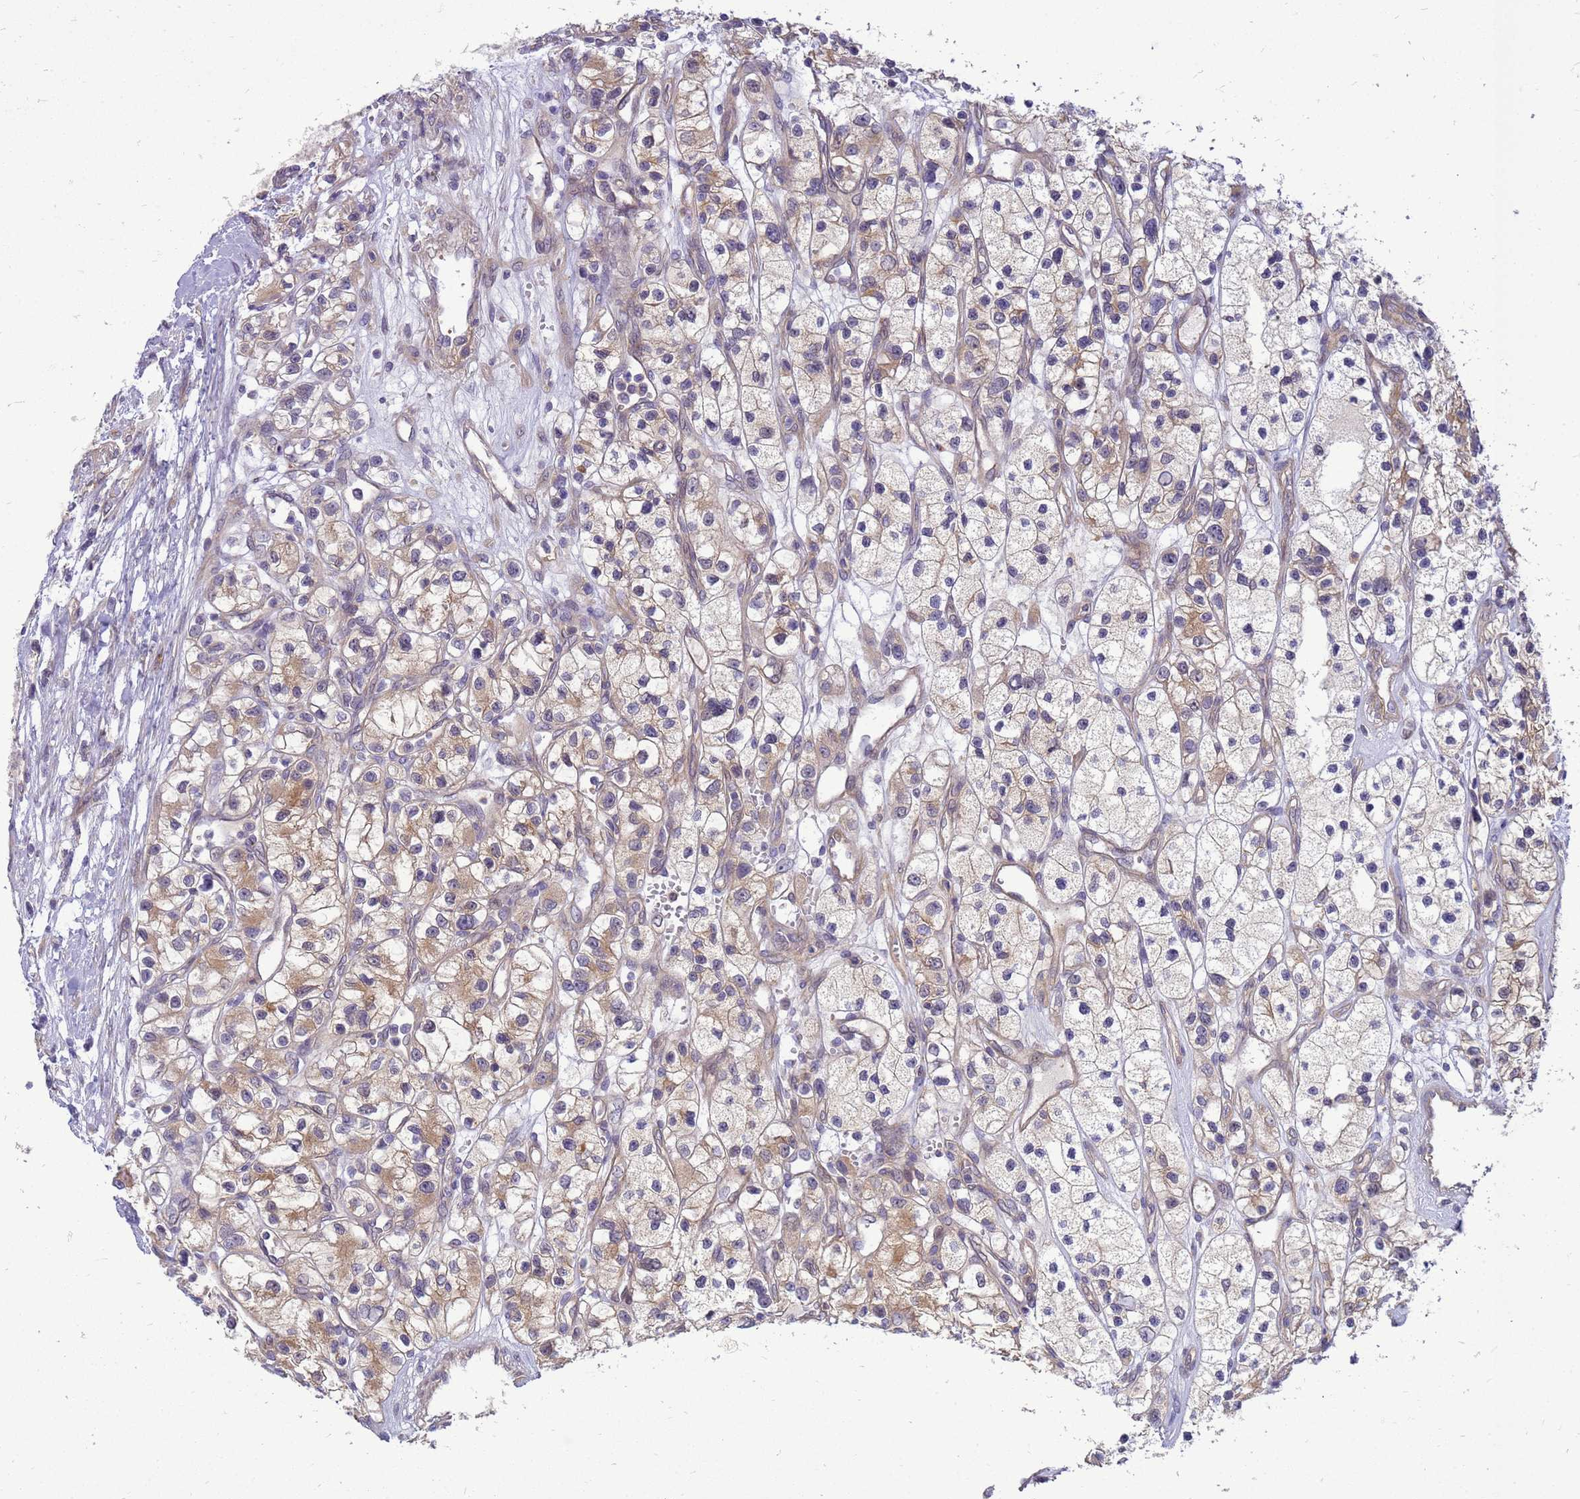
{"staining": {"intensity": "moderate", "quantity": ">75%", "location": "cytoplasmic/membranous"}, "tissue": "renal cancer", "cell_type": "Tumor cells", "image_type": "cancer", "snomed": [{"axis": "morphology", "description": "Adenocarcinoma, NOS"}, {"axis": "topography", "description": "Kidney"}], "caption": "Protein analysis of renal cancer tissue shows moderate cytoplasmic/membranous staining in about >75% of tumor cells.", "gene": "ENOPH1", "patient": {"sex": "female", "age": 57}}